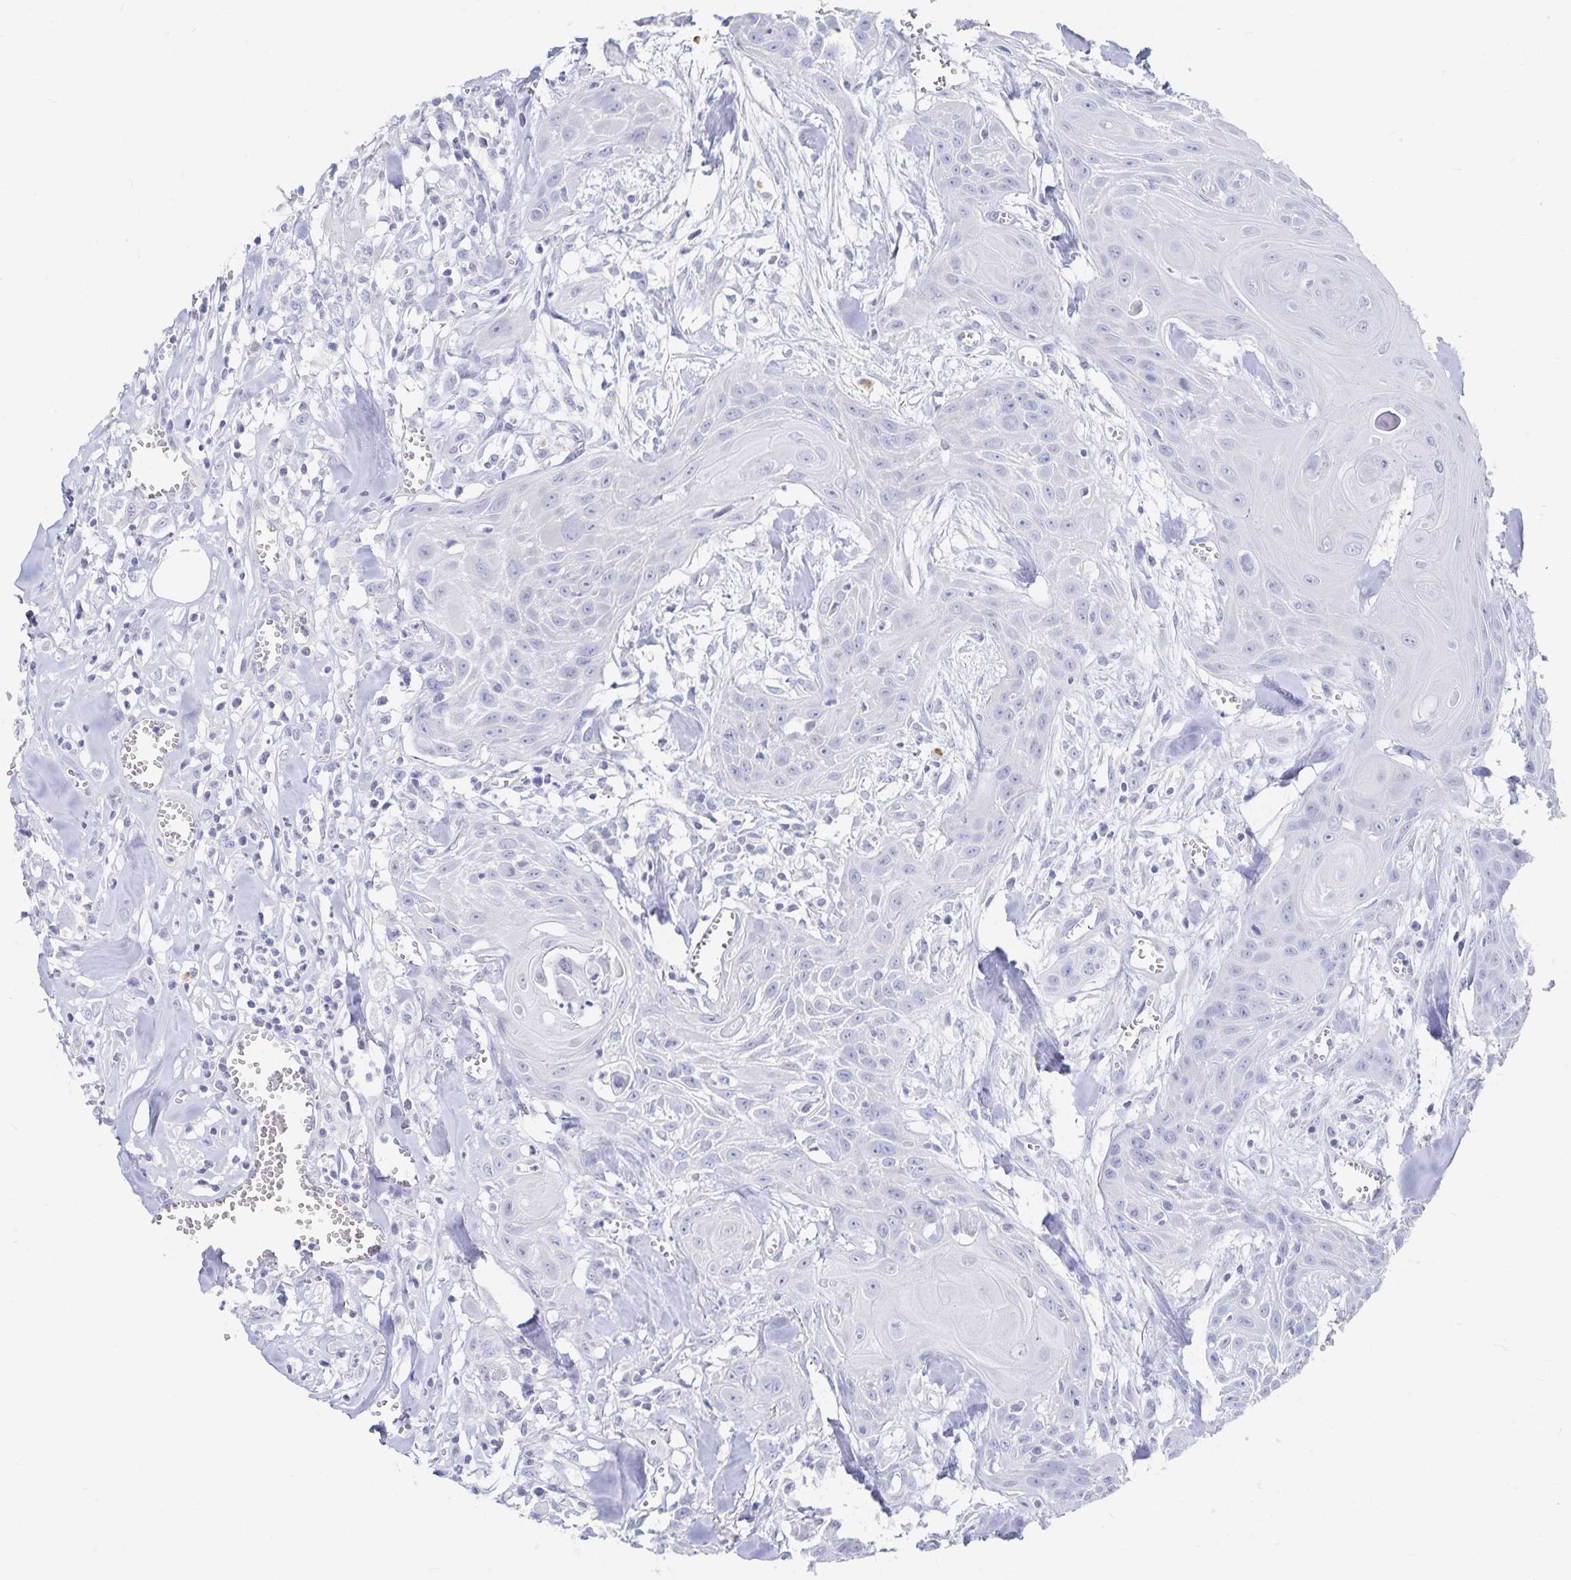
{"staining": {"intensity": "negative", "quantity": "none", "location": "none"}, "tissue": "head and neck cancer", "cell_type": "Tumor cells", "image_type": "cancer", "snomed": [{"axis": "morphology", "description": "Squamous cell carcinoma, NOS"}, {"axis": "topography", "description": "Lymph node"}, {"axis": "topography", "description": "Salivary gland"}, {"axis": "topography", "description": "Head-Neck"}], "caption": "Immunohistochemical staining of human squamous cell carcinoma (head and neck) demonstrates no significant staining in tumor cells.", "gene": "TNIP1", "patient": {"sex": "female", "age": 74}}